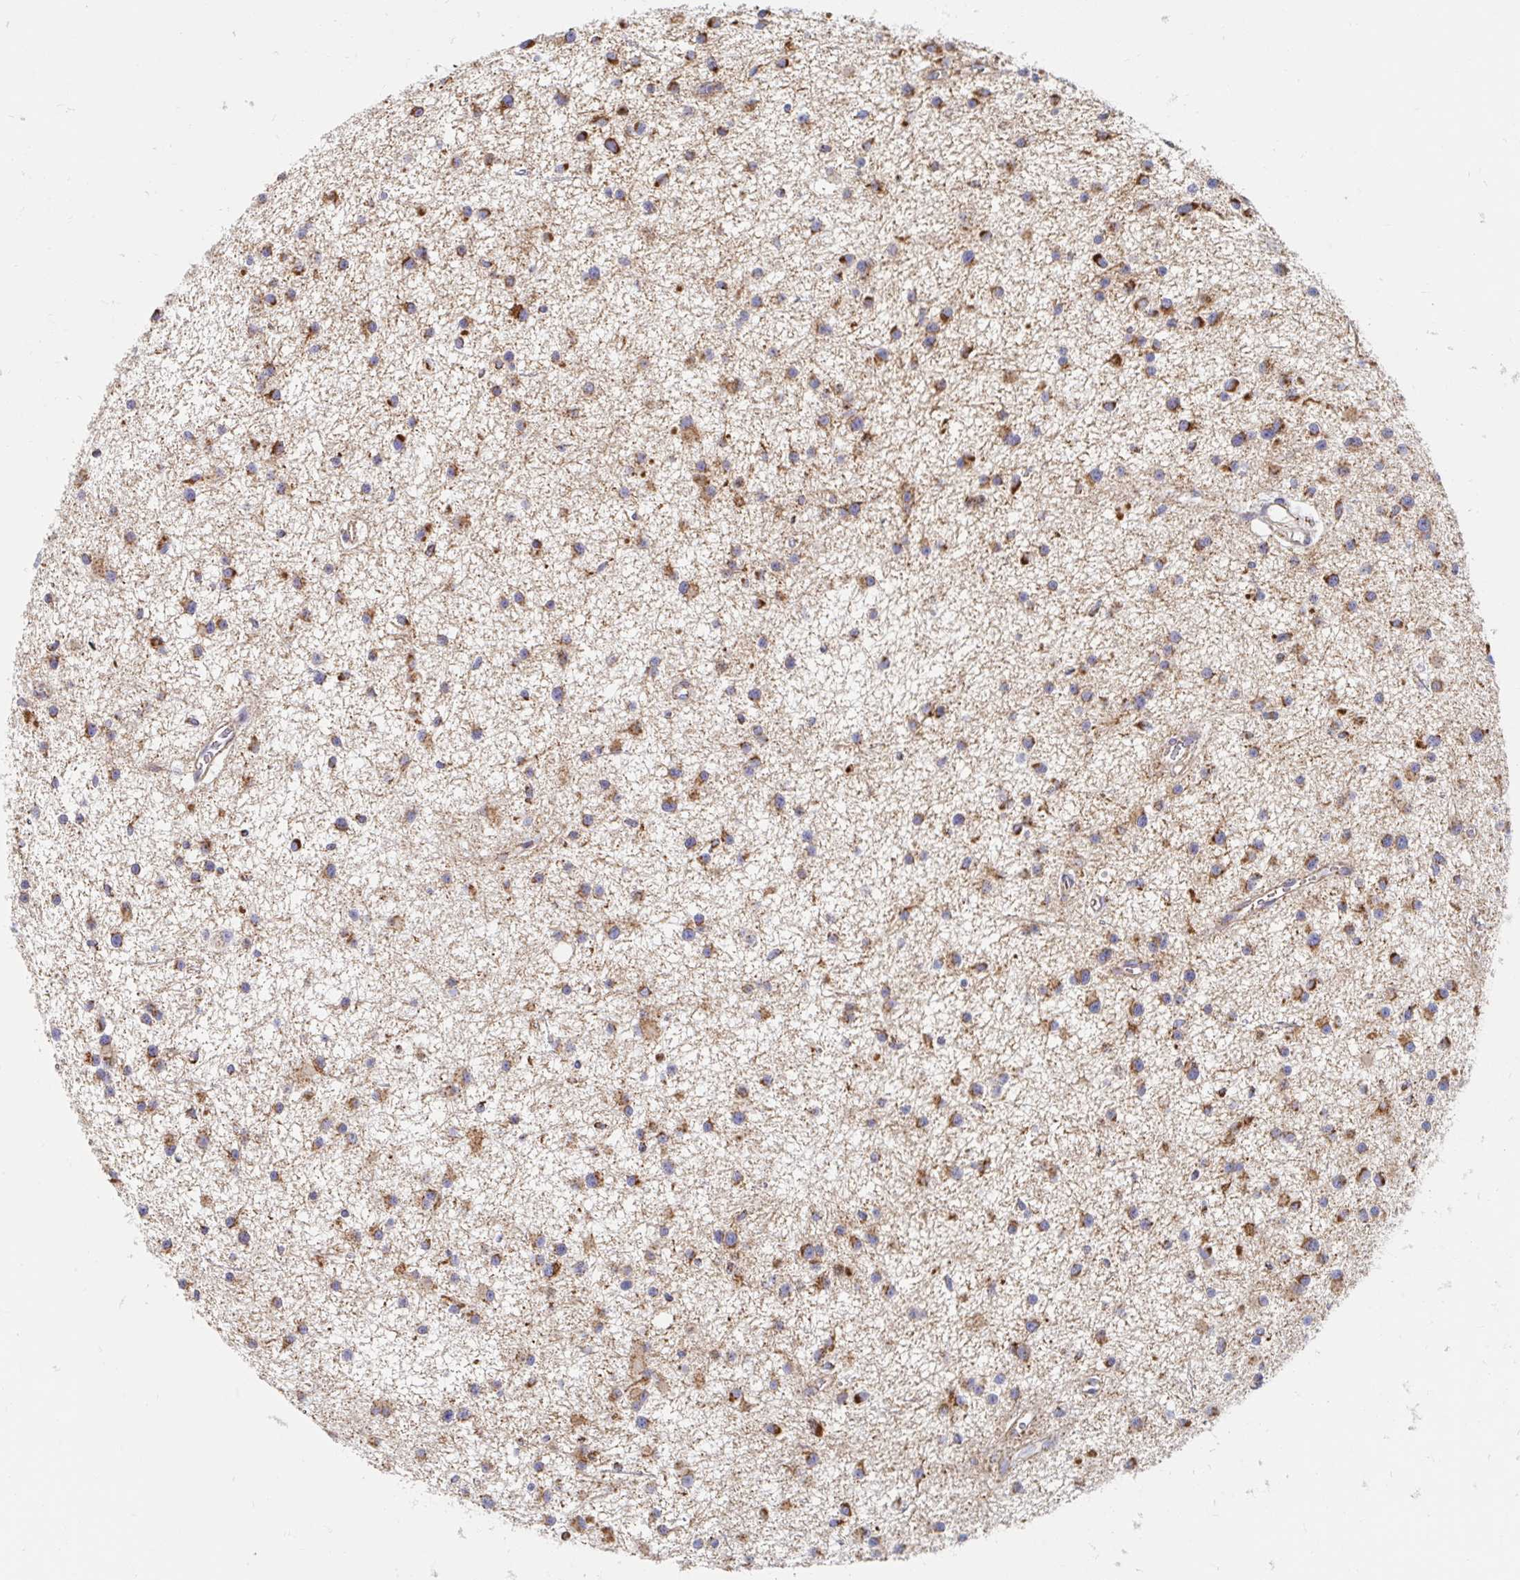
{"staining": {"intensity": "moderate", "quantity": ">75%", "location": "cytoplasmic/membranous"}, "tissue": "glioma", "cell_type": "Tumor cells", "image_type": "cancer", "snomed": [{"axis": "morphology", "description": "Glioma, malignant, Low grade"}, {"axis": "topography", "description": "Brain"}], "caption": "DAB immunohistochemical staining of human glioma exhibits moderate cytoplasmic/membranous protein positivity in approximately >75% of tumor cells.", "gene": "MAVS", "patient": {"sex": "male", "age": 43}}